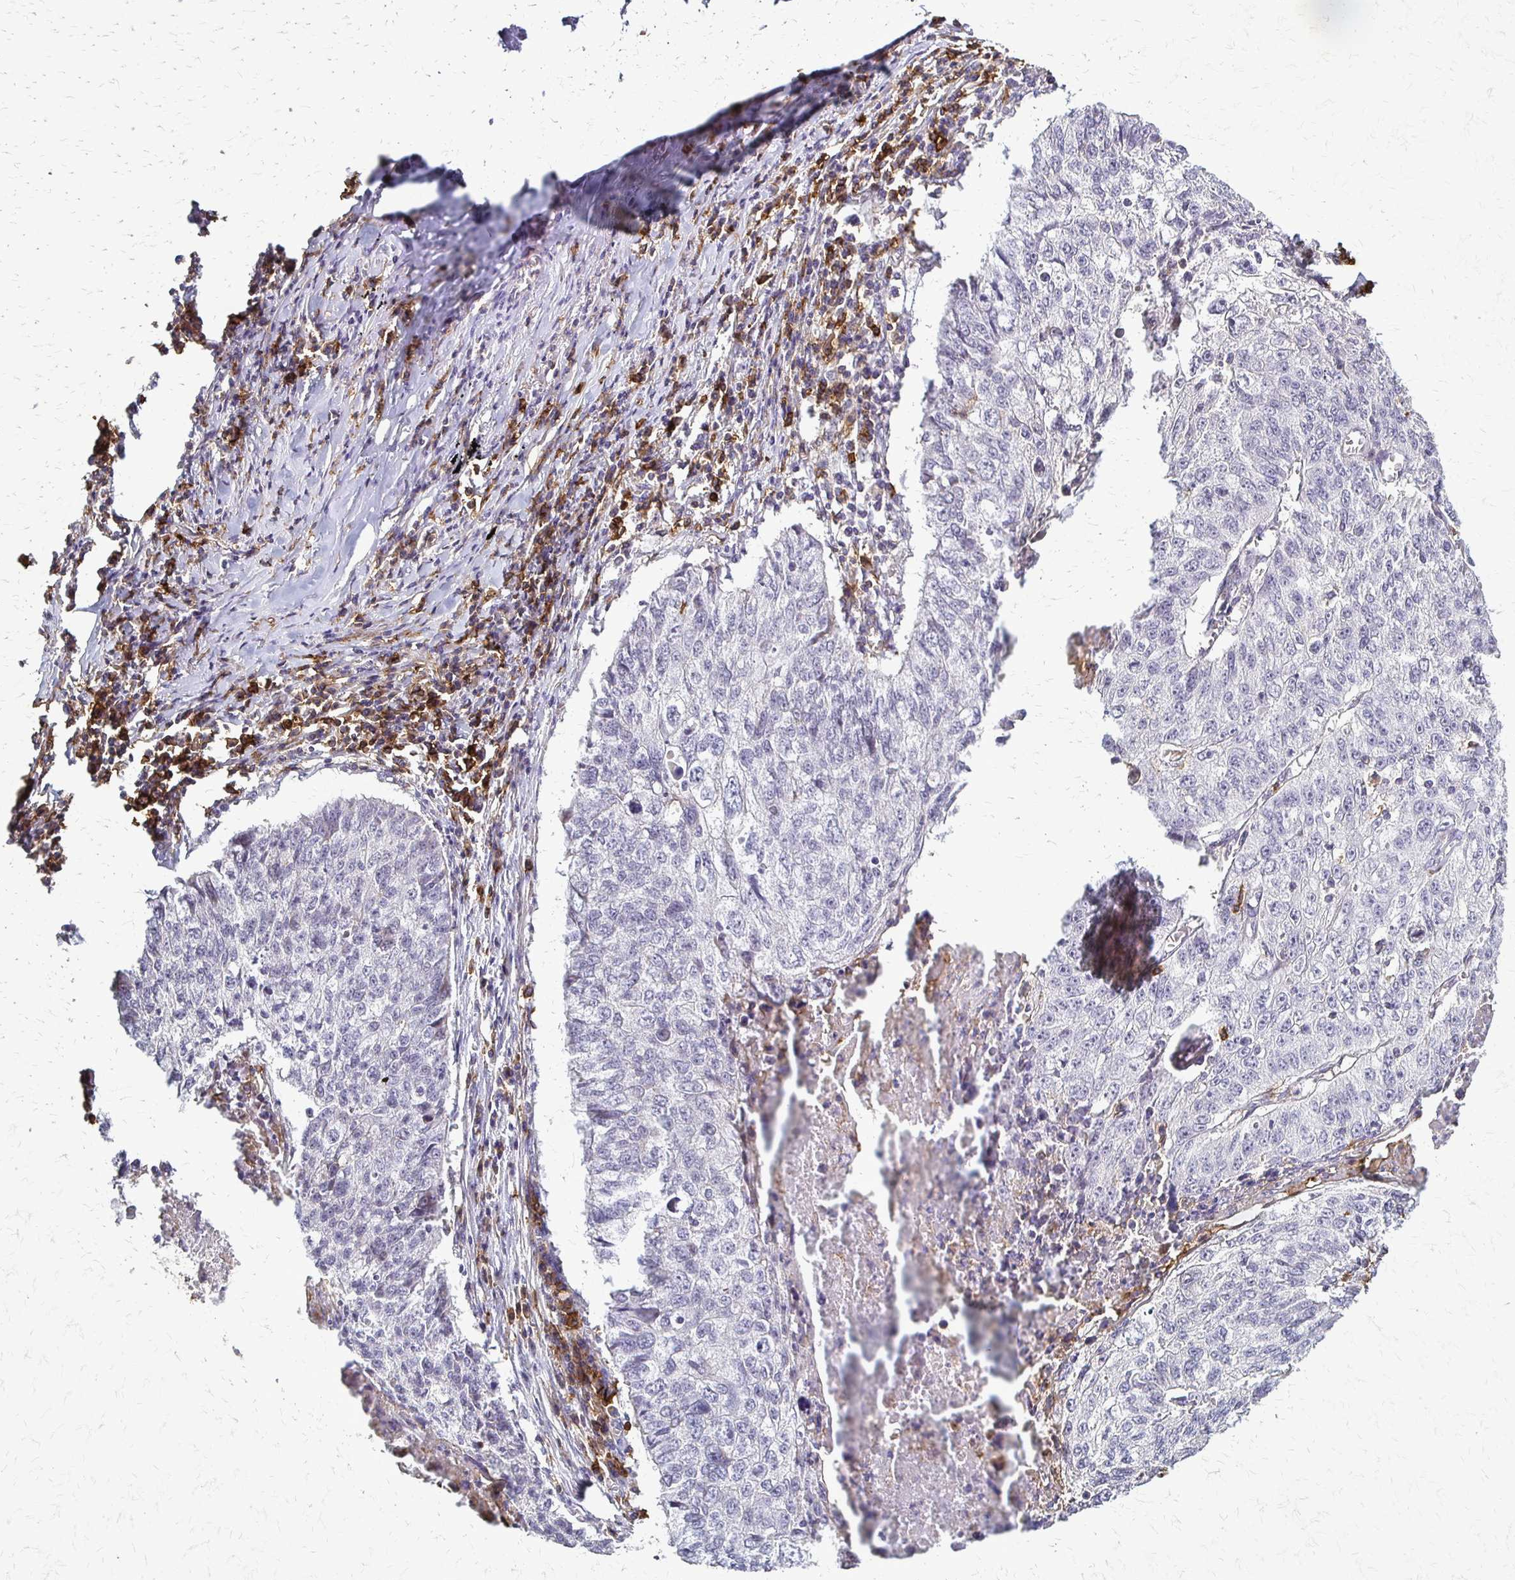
{"staining": {"intensity": "negative", "quantity": "none", "location": "none"}, "tissue": "lung cancer", "cell_type": "Tumor cells", "image_type": "cancer", "snomed": [{"axis": "morphology", "description": "Normal morphology"}, {"axis": "morphology", "description": "Aneuploidy"}, {"axis": "morphology", "description": "Squamous cell carcinoma, NOS"}, {"axis": "topography", "description": "Lymph node"}, {"axis": "topography", "description": "Lung"}], "caption": "The photomicrograph displays no staining of tumor cells in lung aneuploidy. (Stains: DAB immunohistochemistry with hematoxylin counter stain, Microscopy: brightfield microscopy at high magnification).", "gene": "SLC9A9", "patient": {"sex": "female", "age": 76}}